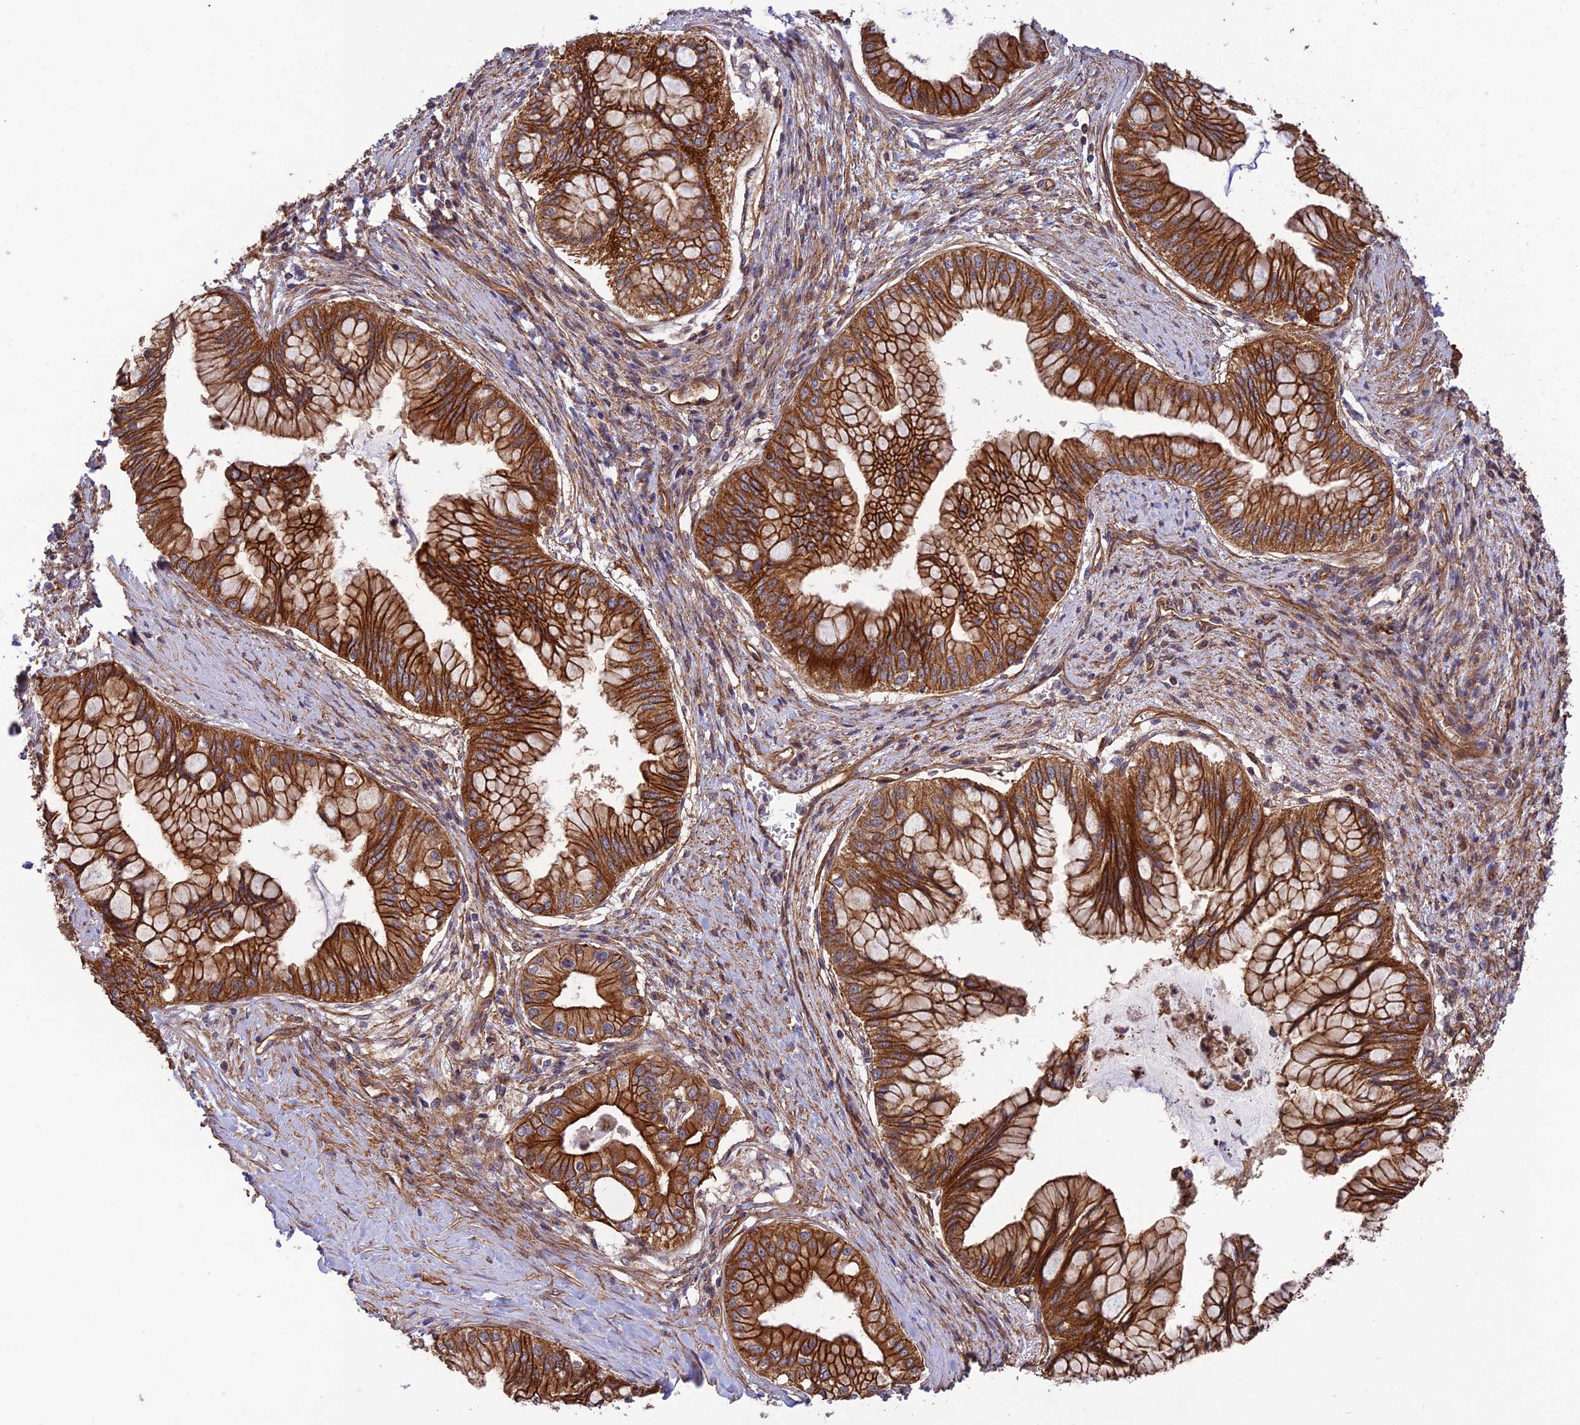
{"staining": {"intensity": "strong", "quantity": ">75%", "location": "cytoplasmic/membranous"}, "tissue": "pancreatic cancer", "cell_type": "Tumor cells", "image_type": "cancer", "snomed": [{"axis": "morphology", "description": "Adenocarcinoma, NOS"}, {"axis": "topography", "description": "Pancreas"}], "caption": "This is an image of immunohistochemistry (IHC) staining of pancreatic cancer, which shows strong expression in the cytoplasmic/membranous of tumor cells.", "gene": "HOMER2", "patient": {"sex": "male", "age": 46}}